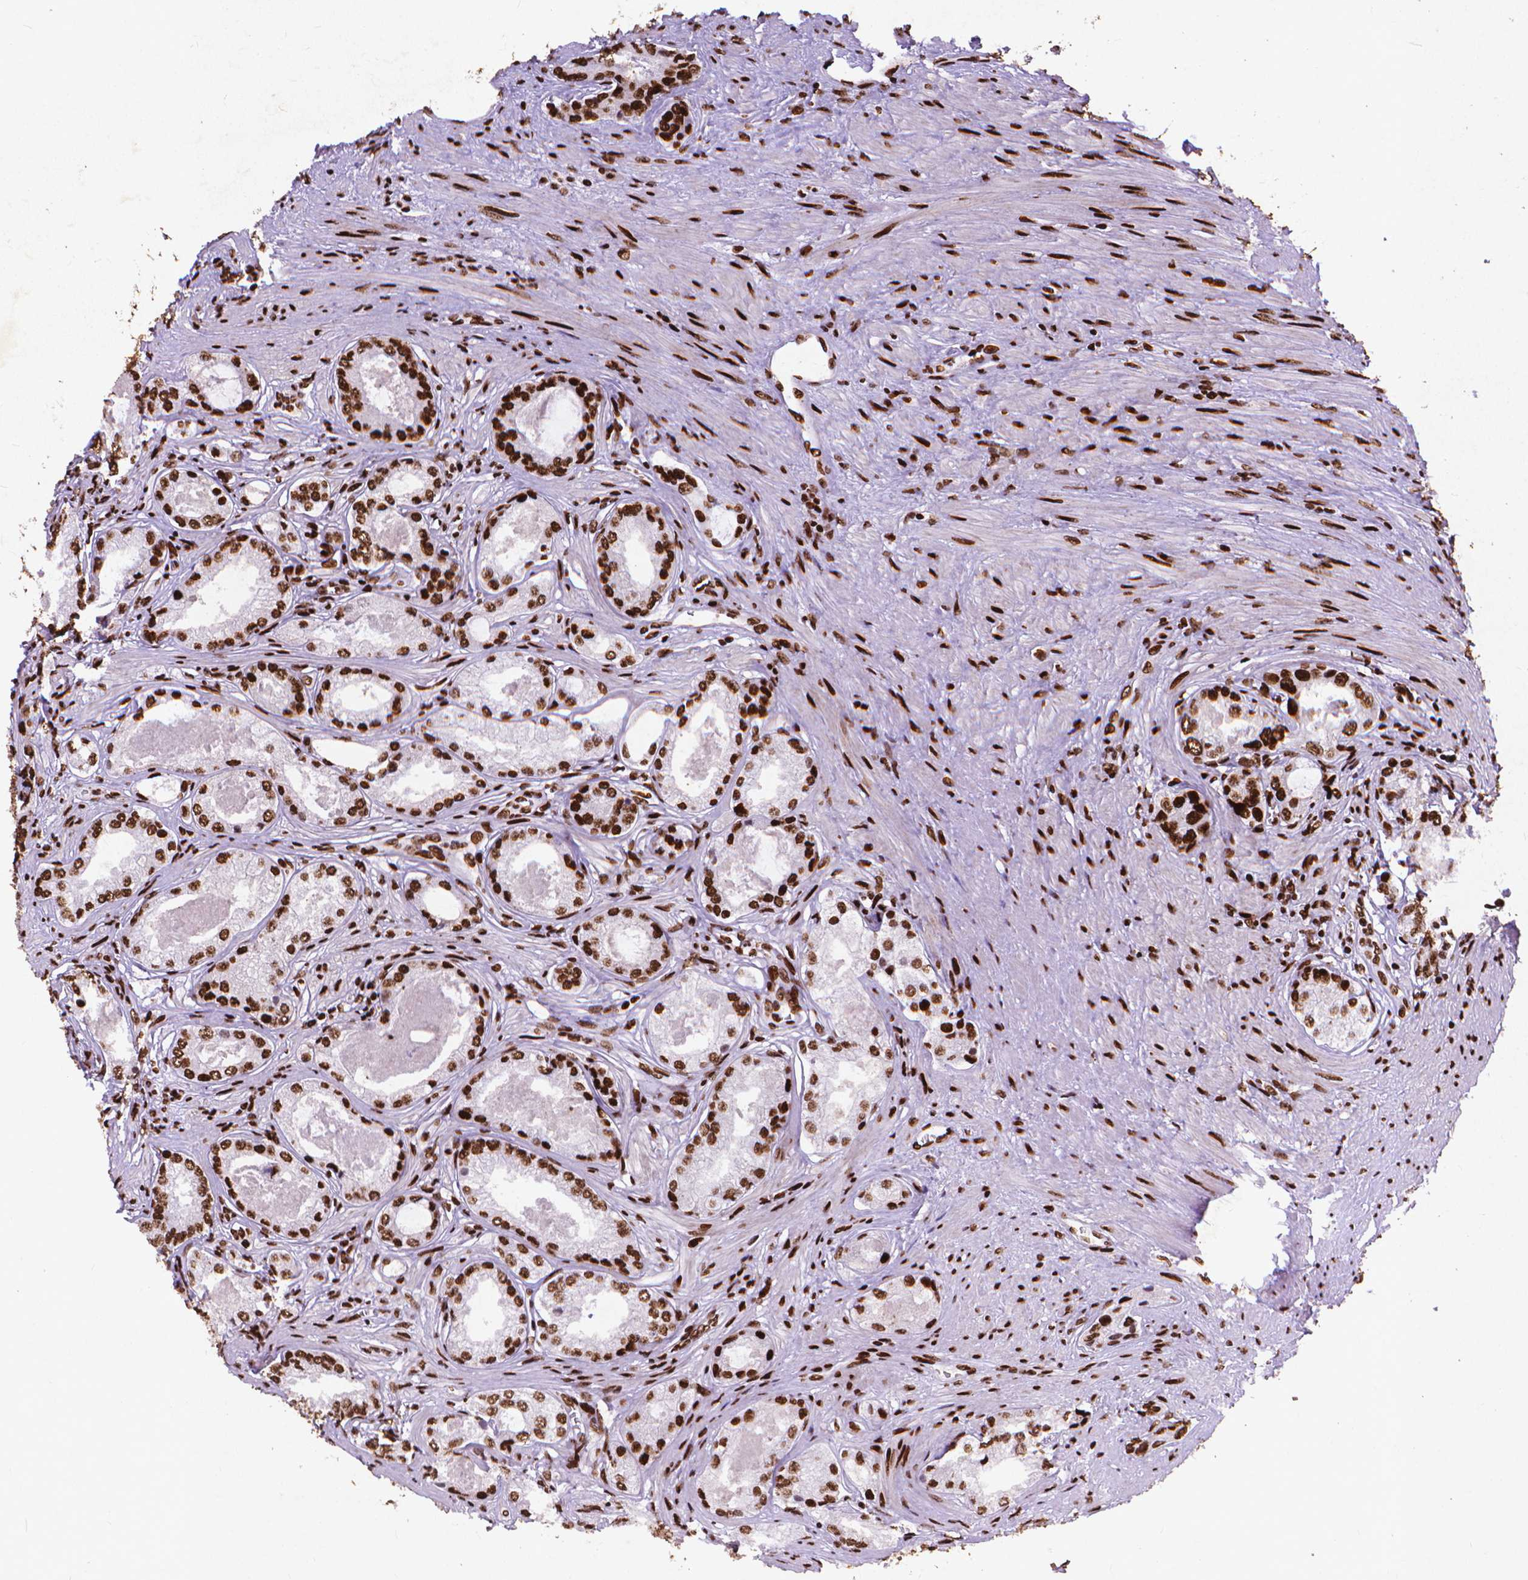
{"staining": {"intensity": "strong", "quantity": ">75%", "location": "nuclear"}, "tissue": "prostate cancer", "cell_type": "Tumor cells", "image_type": "cancer", "snomed": [{"axis": "morphology", "description": "Adenocarcinoma, Low grade"}, {"axis": "topography", "description": "Prostate"}], "caption": "Tumor cells exhibit high levels of strong nuclear staining in about >75% of cells in human prostate cancer.", "gene": "CITED2", "patient": {"sex": "male", "age": 68}}